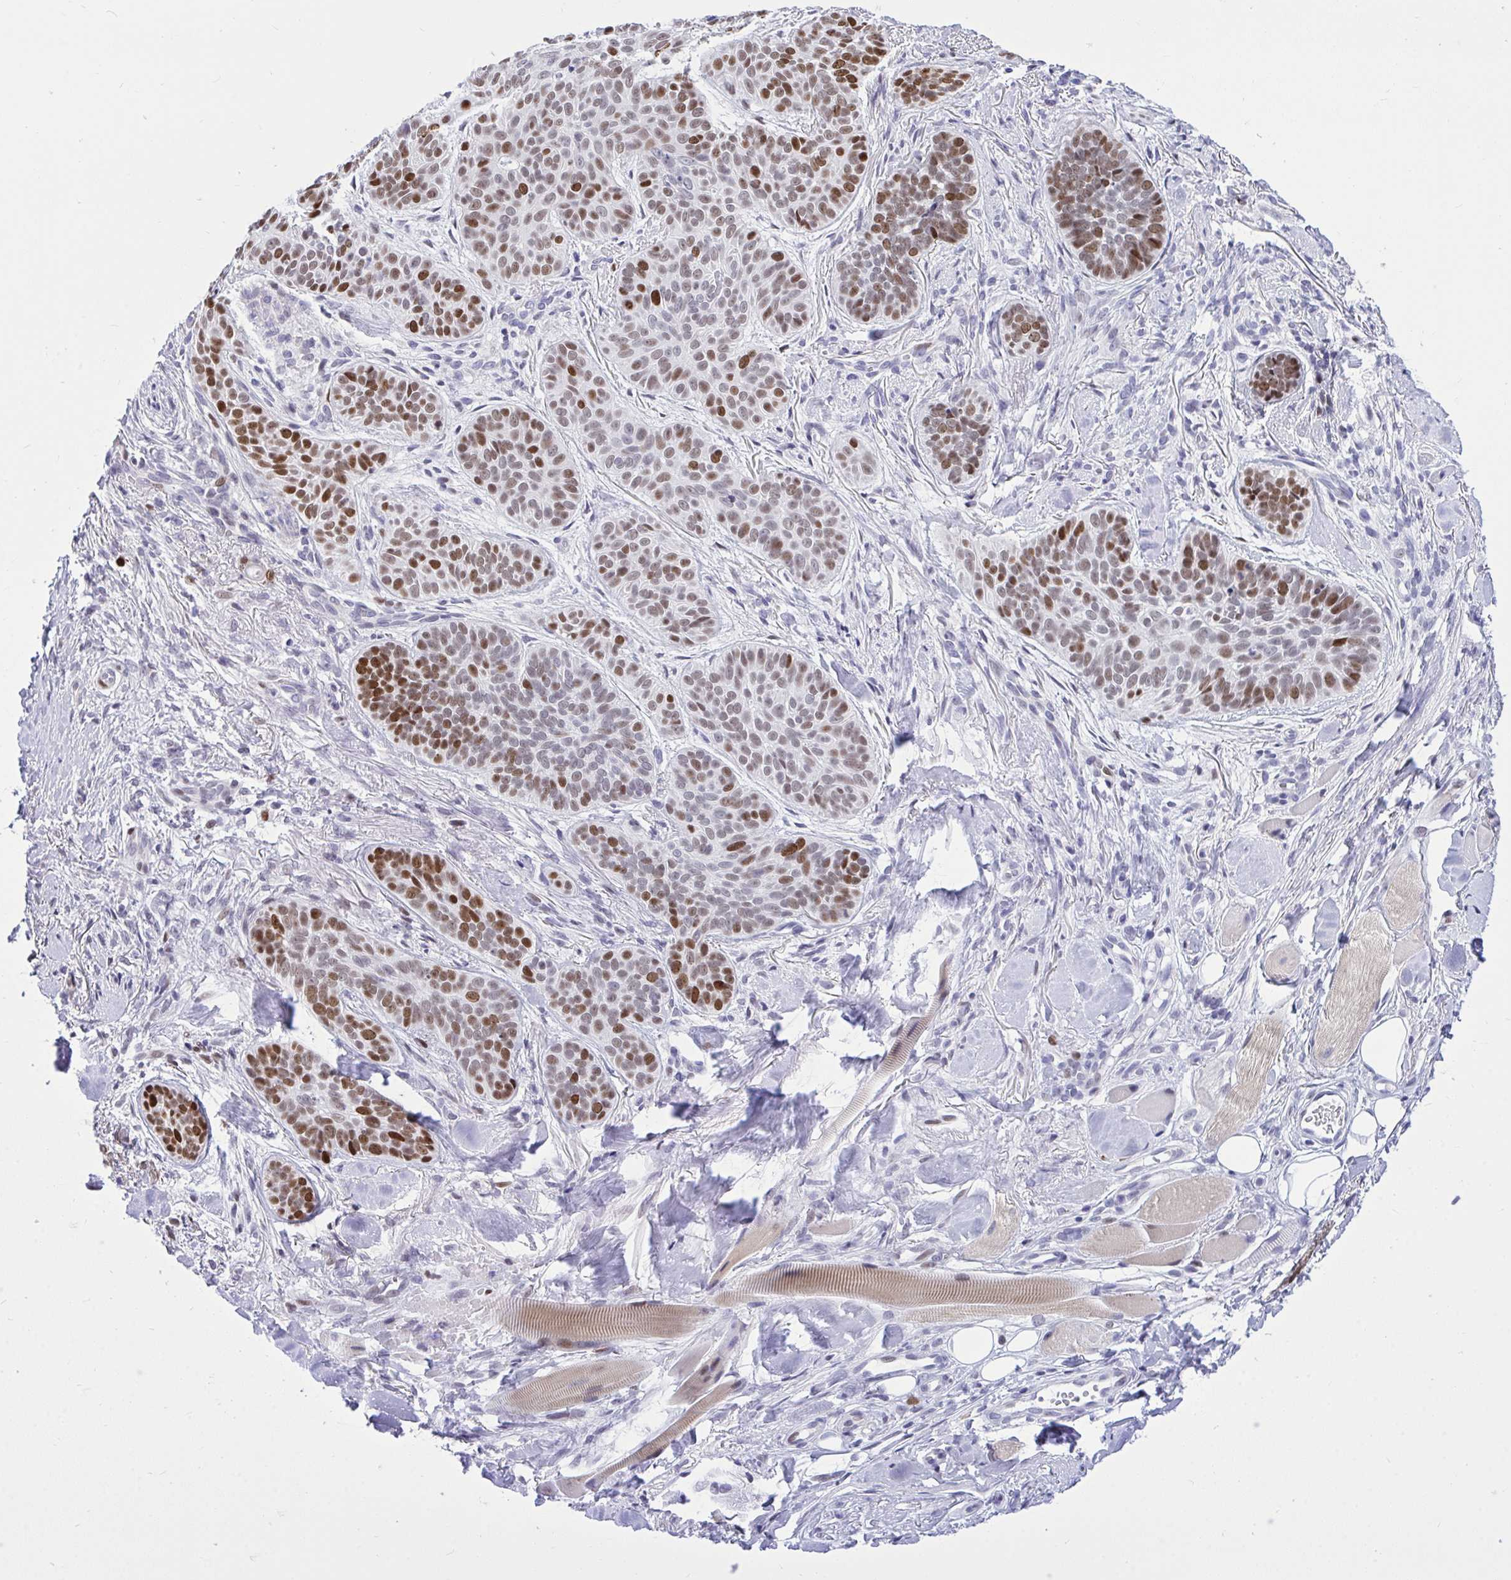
{"staining": {"intensity": "moderate", "quantity": "25%-75%", "location": "nuclear"}, "tissue": "skin cancer", "cell_type": "Tumor cells", "image_type": "cancer", "snomed": [{"axis": "morphology", "description": "Basal cell carcinoma"}, {"axis": "topography", "description": "Skin"}, {"axis": "topography", "description": "Skin of nose"}], "caption": "Protein staining of skin basal cell carcinoma tissue displays moderate nuclear positivity in approximately 25%-75% of tumor cells.", "gene": "C1QL2", "patient": {"sex": "female", "age": 81}}